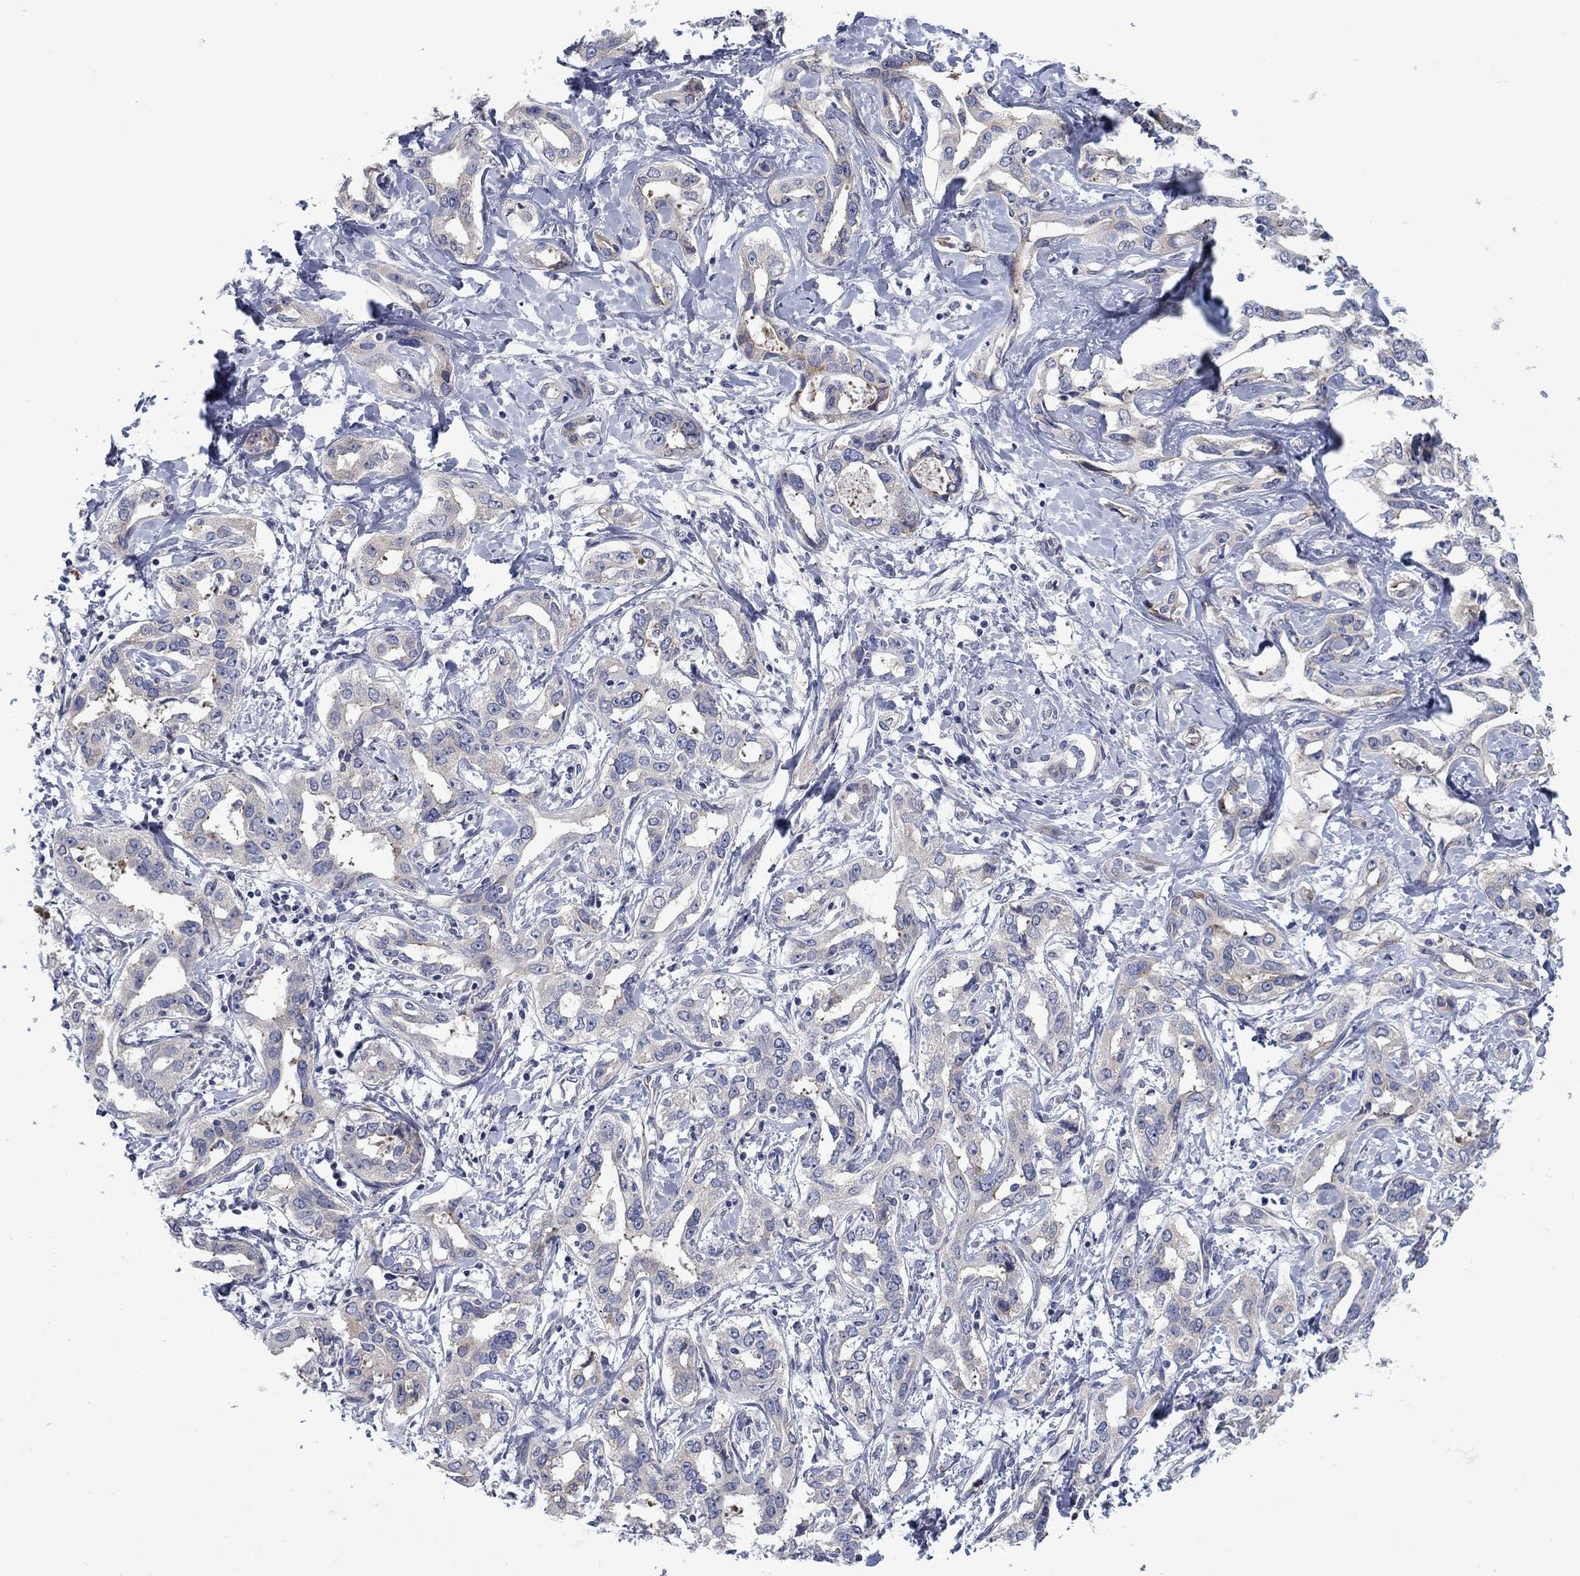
{"staining": {"intensity": "moderate", "quantity": "<25%", "location": "cytoplasmic/membranous"}, "tissue": "liver cancer", "cell_type": "Tumor cells", "image_type": "cancer", "snomed": [{"axis": "morphology", "description": "Cholangiocarcinoma"}, {"axis": "topography", "description": "Liver"}], "caption": "An image showing moderate cytoplasmic/membranous expression in approximately <25% of tumor cells in liver cancer, as visualized by brown immunohistochemical staining.", "gene": "FXR1", "patient": {"sex": "male", "age": 59}}